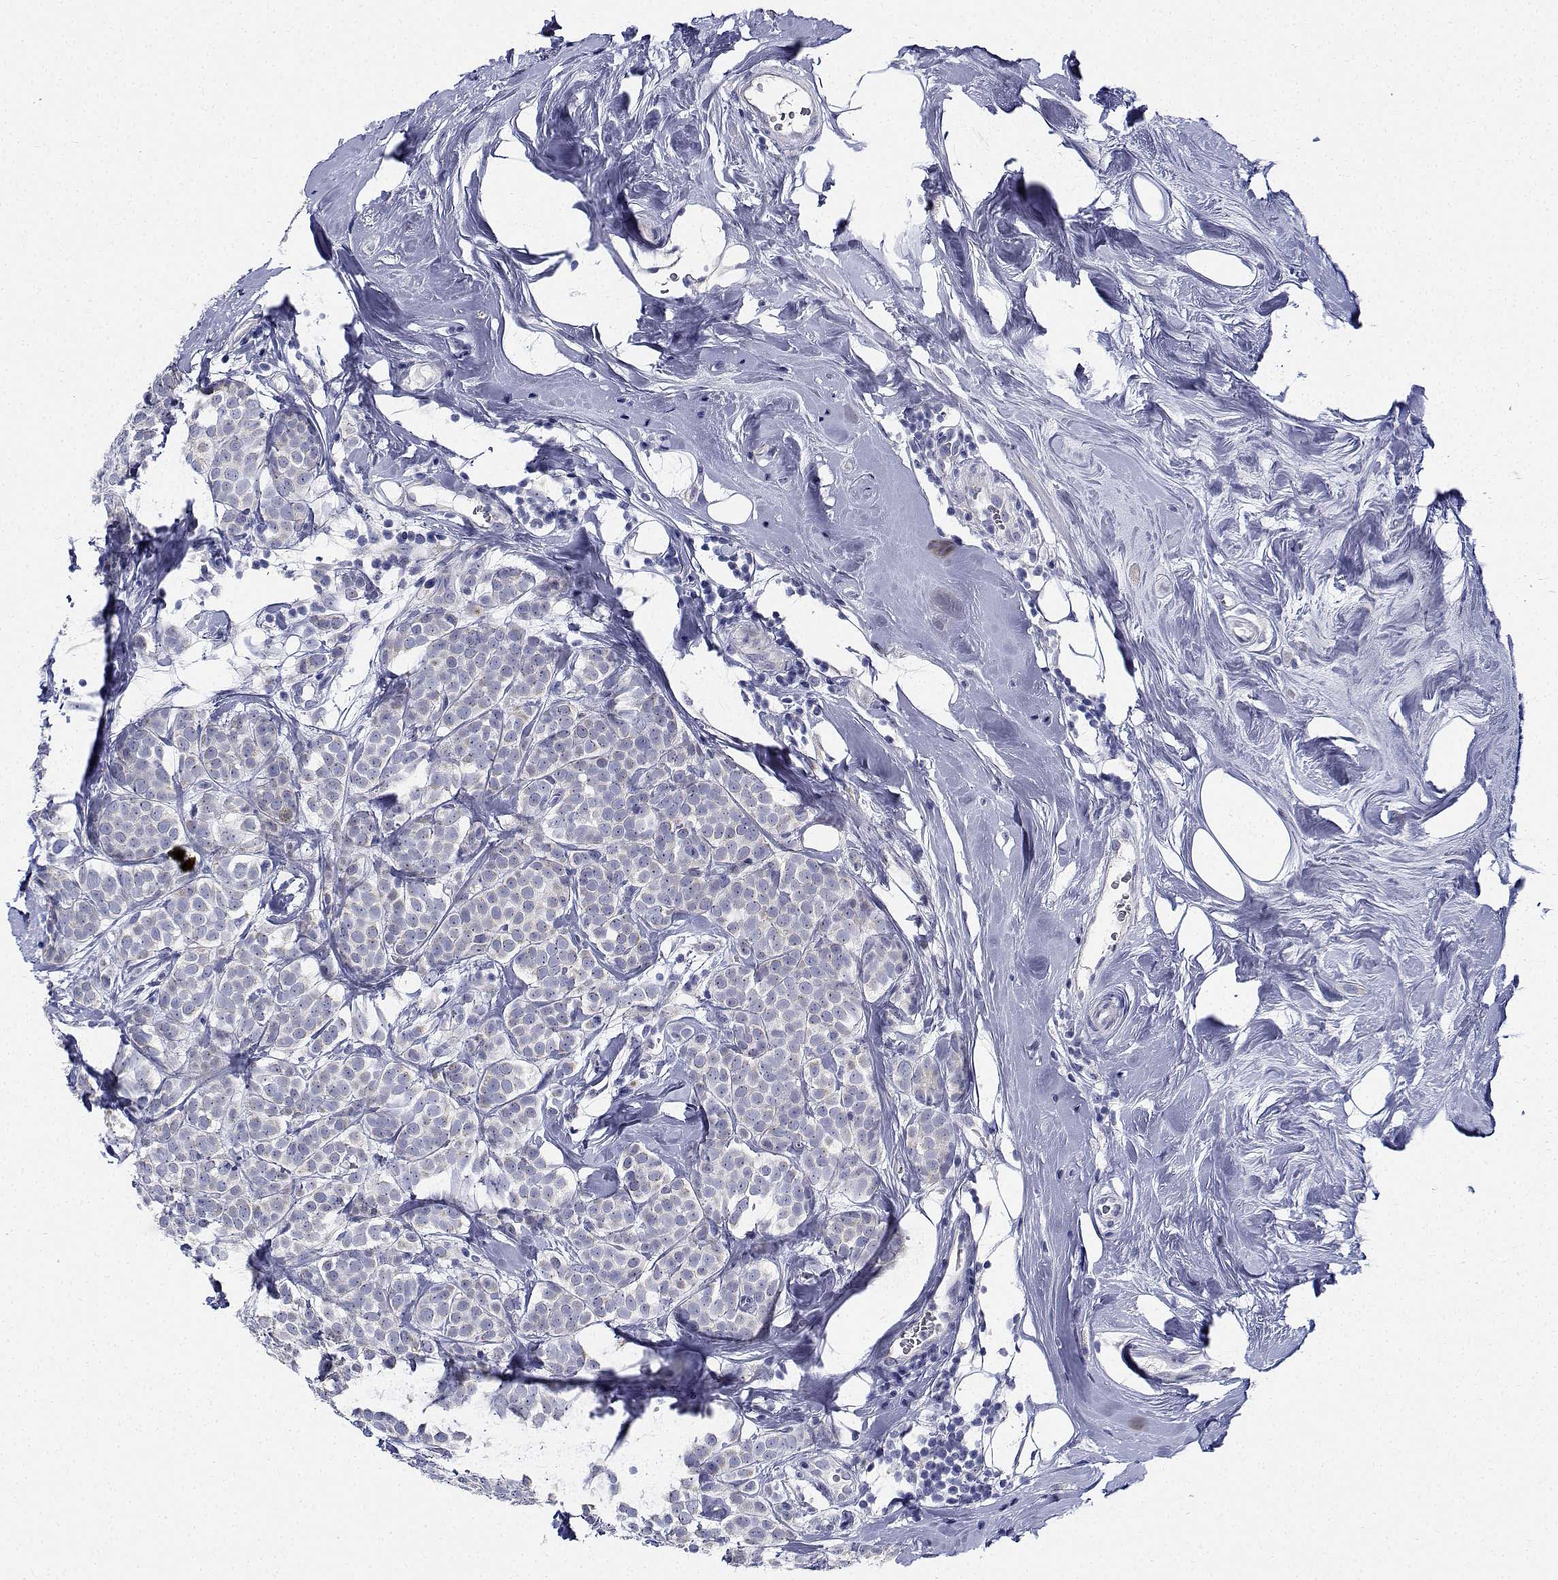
{"staining": {"intensity": "negative", "quantity": "none", "location": "none"}, "tissue": "breast cancer", "cell_type": "Tumor cells", "image_type": "cancer", "snomed": [{"axis": "morphology", "description": "Lobular carcinoma"}, {"axis": "topography", "description": "Breast"}], "caption": "Immunohistochemical staining of breast cancer reveals no significant expression in tumor cells.", "gene": "CDHR3", "patient": {"sex": "female", "age": 49}}